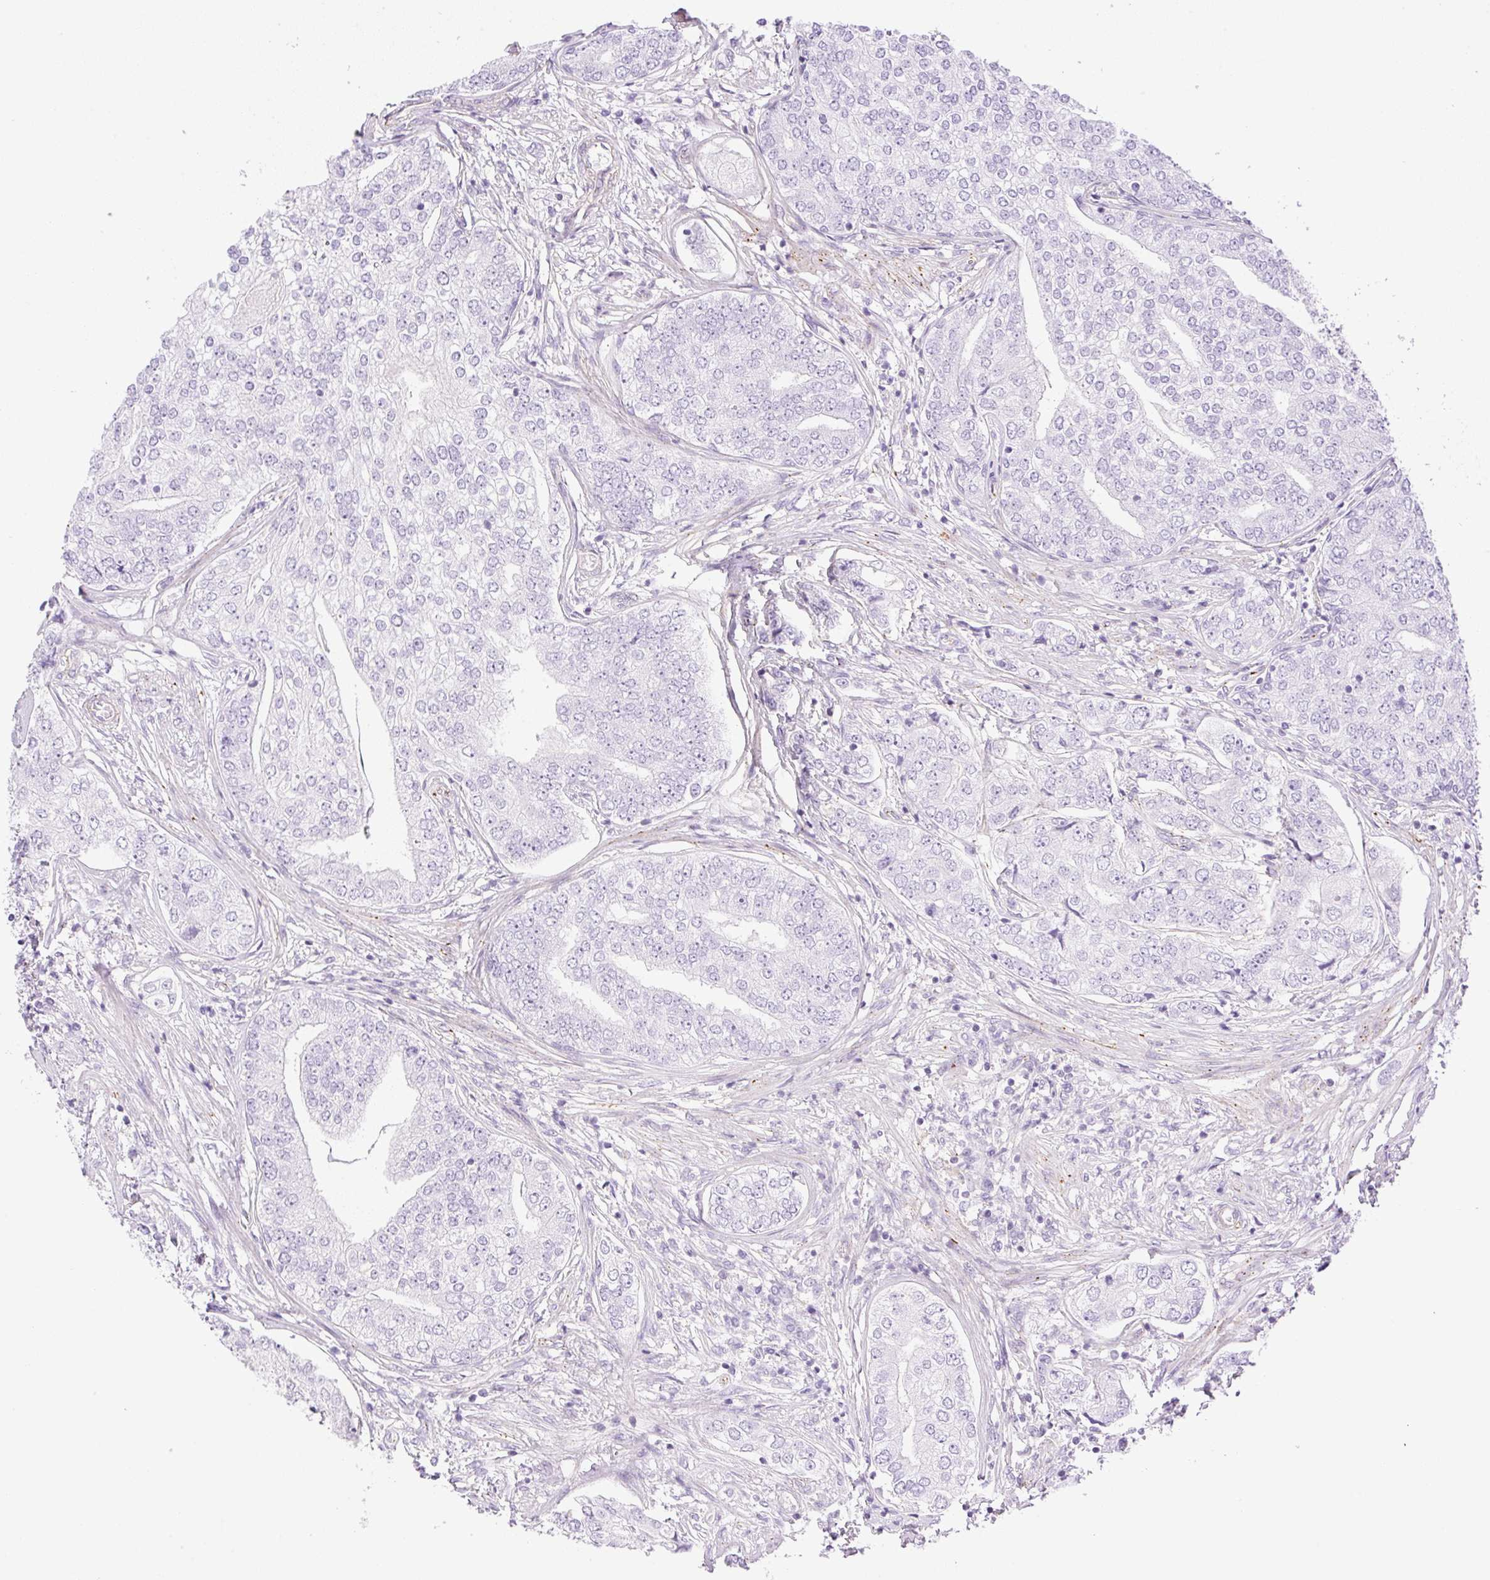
{"staining": {"intensity": "negative", "quantity": "none", "location": "none"}, "tissue": "prostate cancer", "cell_type": "Tumor cells", "image_type": "cancer", "snomed": [{"axis": "morphology", "description": "Adenocarcinoma, High grade"}, {"axis": "topography", "description": "Prostate"}], "caption": "Immunohistochemistry (IHC) micrograph of human adenocarcinoma (high-grade) (prostate) stained for a protein (brown), which displays no staining in tumor cells. (DAB (3,3'-diaminobenzidine) IHC visualized using brightfield microscopy, high magnification).", "gene": "EHD3", "patient": {"sex": "male", "age": 60}}